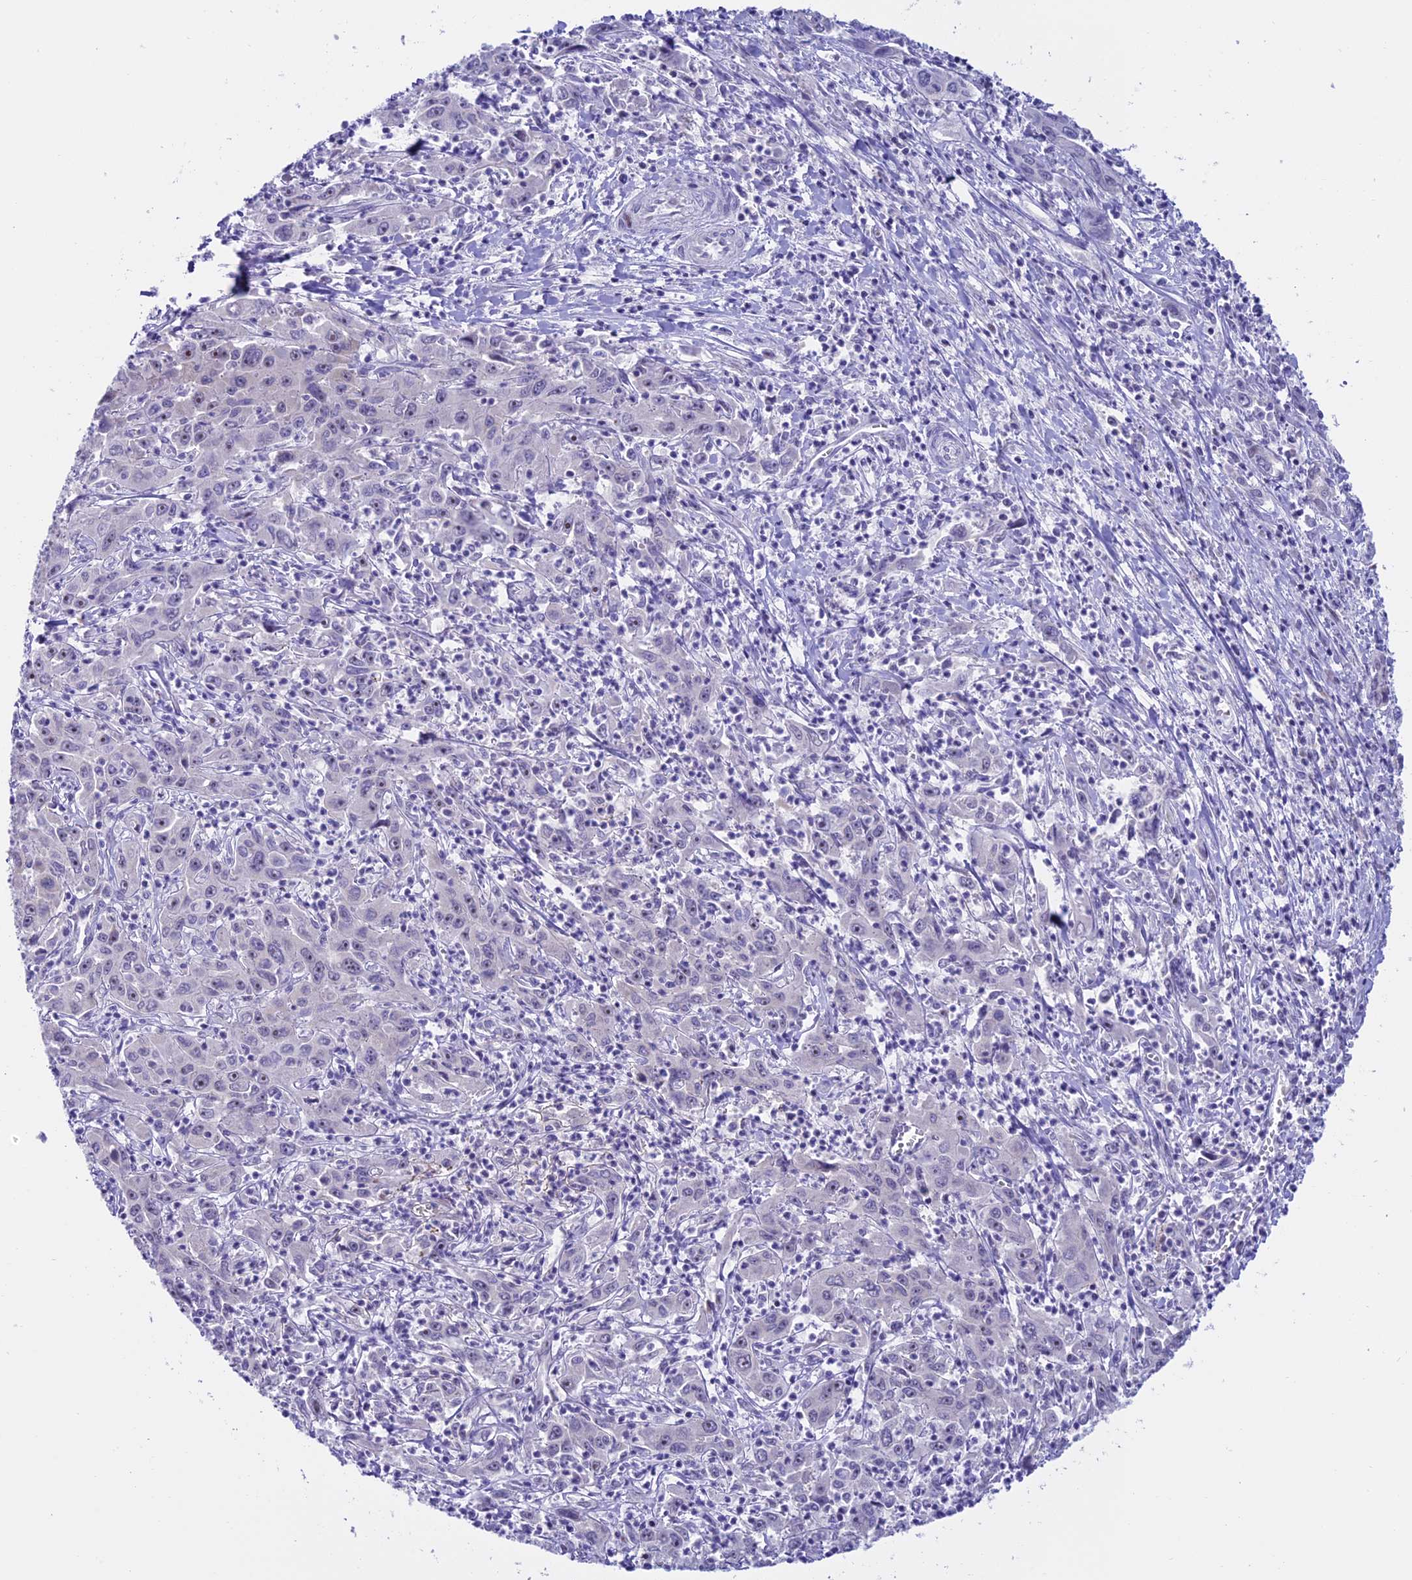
{"staining": {"intensity": "negative", "quantity": "none", "location": "none"}, "tissue": "liver cancer", "cell_type": "Tumor cells", "image_type": "cancer", "snomed": [{"axis": "morphology", "description": "Carcinoma, Hepatocellular, NOS"}, {"axis": "topography", "description": "Liver"}], "caption": "Liver cancer stained for a protein using immunohistochemistry reveals no expression tumor cells.", "gene": "SLC10A1", "patient": {"sex": "male", "age": 63}}